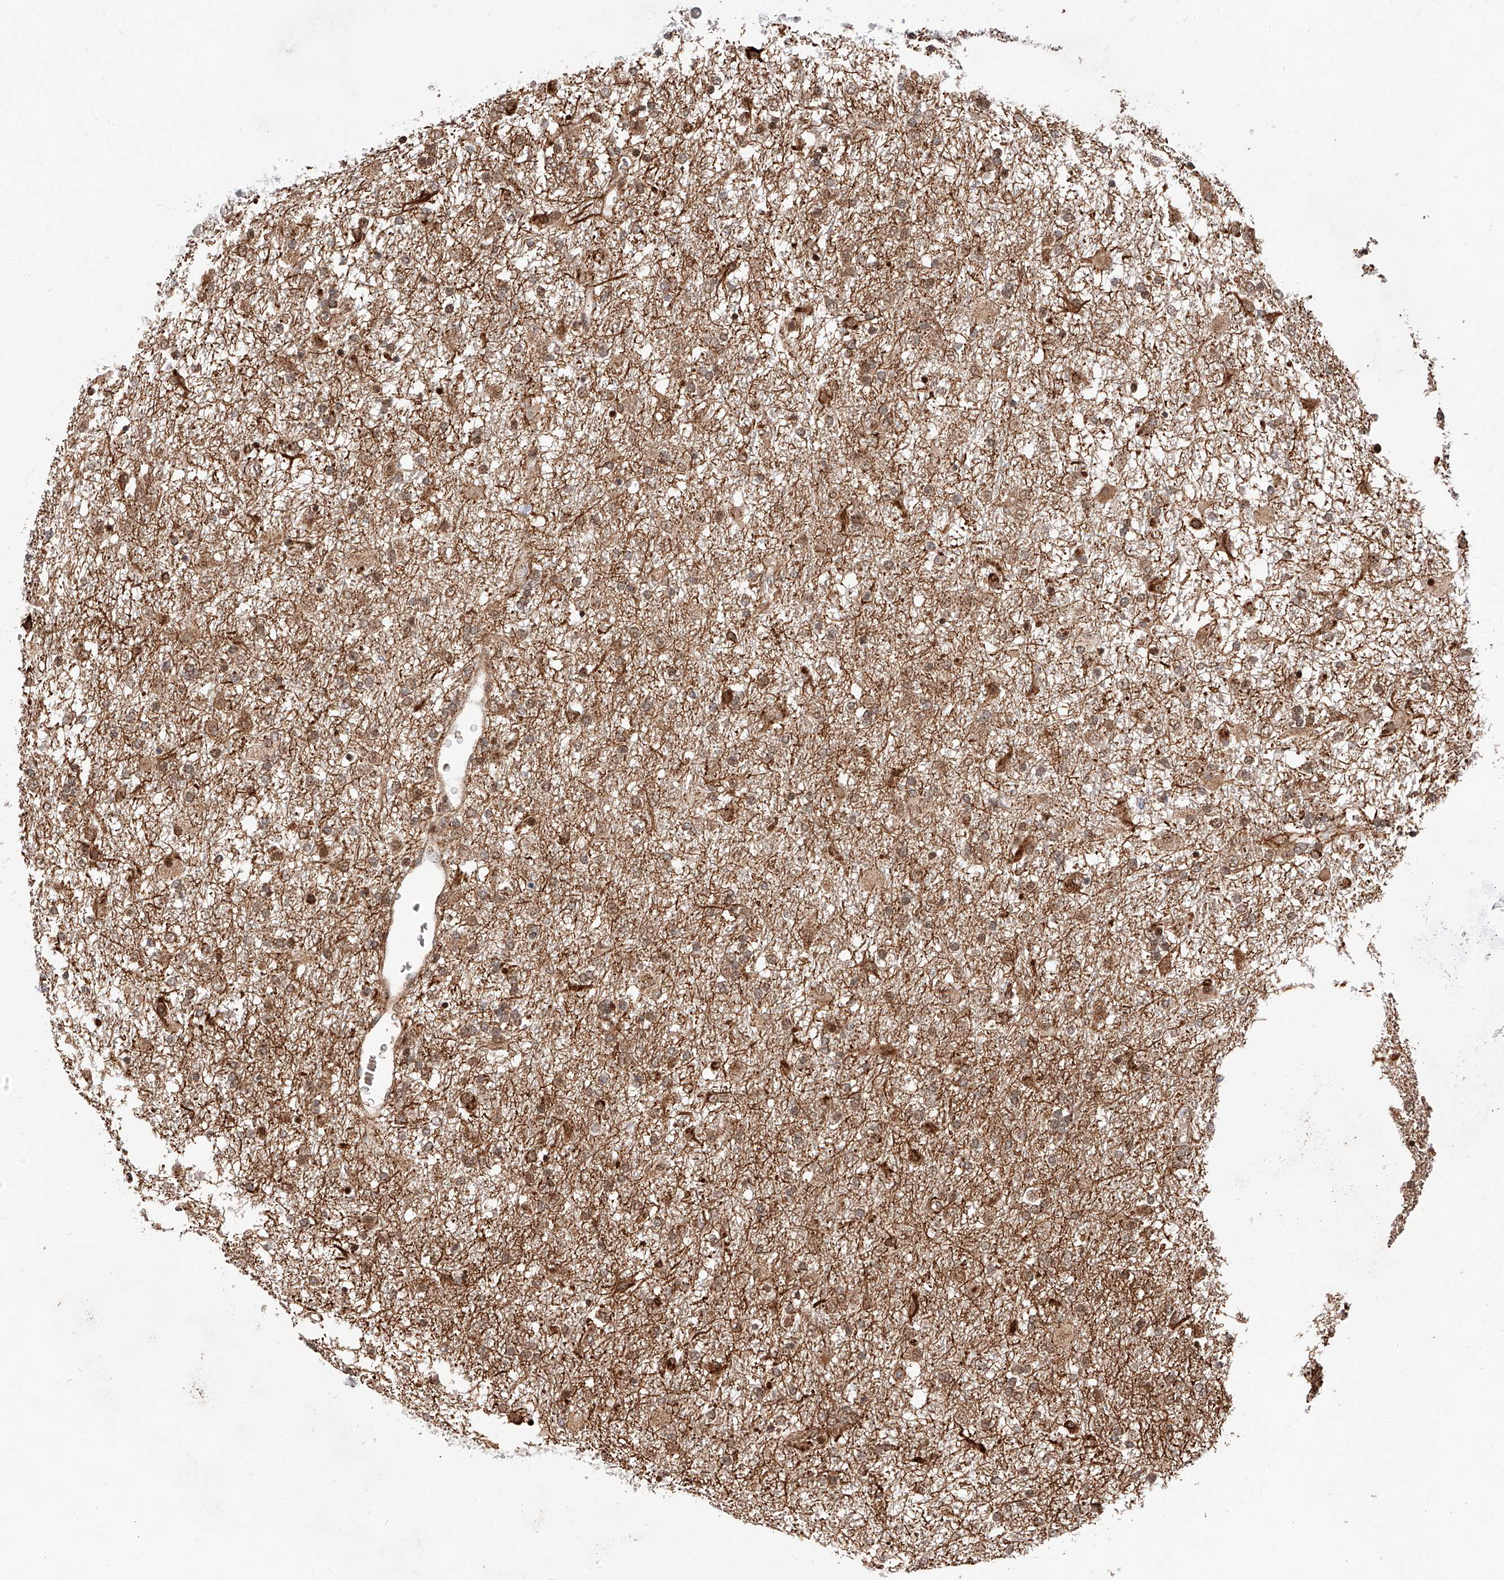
{"staining": {"intensity": "moderate", "quantity": ">75%", "location": "cytoplasmic/membranous,nuclear"}, "tissue": "glioma", "cell_type": "Tumor cells", "image_type": "cancer", "snomed": [{"axis": "morphology", "description": "Glioma, malignant, Low grade"}, {"axis": "topography", "description": "Brain"}], "caption": "Brown immunohistochemical staining in low-grade glioma (malignant) displays moderate cytoplasmic/membranous and nuclear staining in approximately >75% of tumor cells.", "gene": "THTPA", "patient": {"sex": "male", "age": 65}}